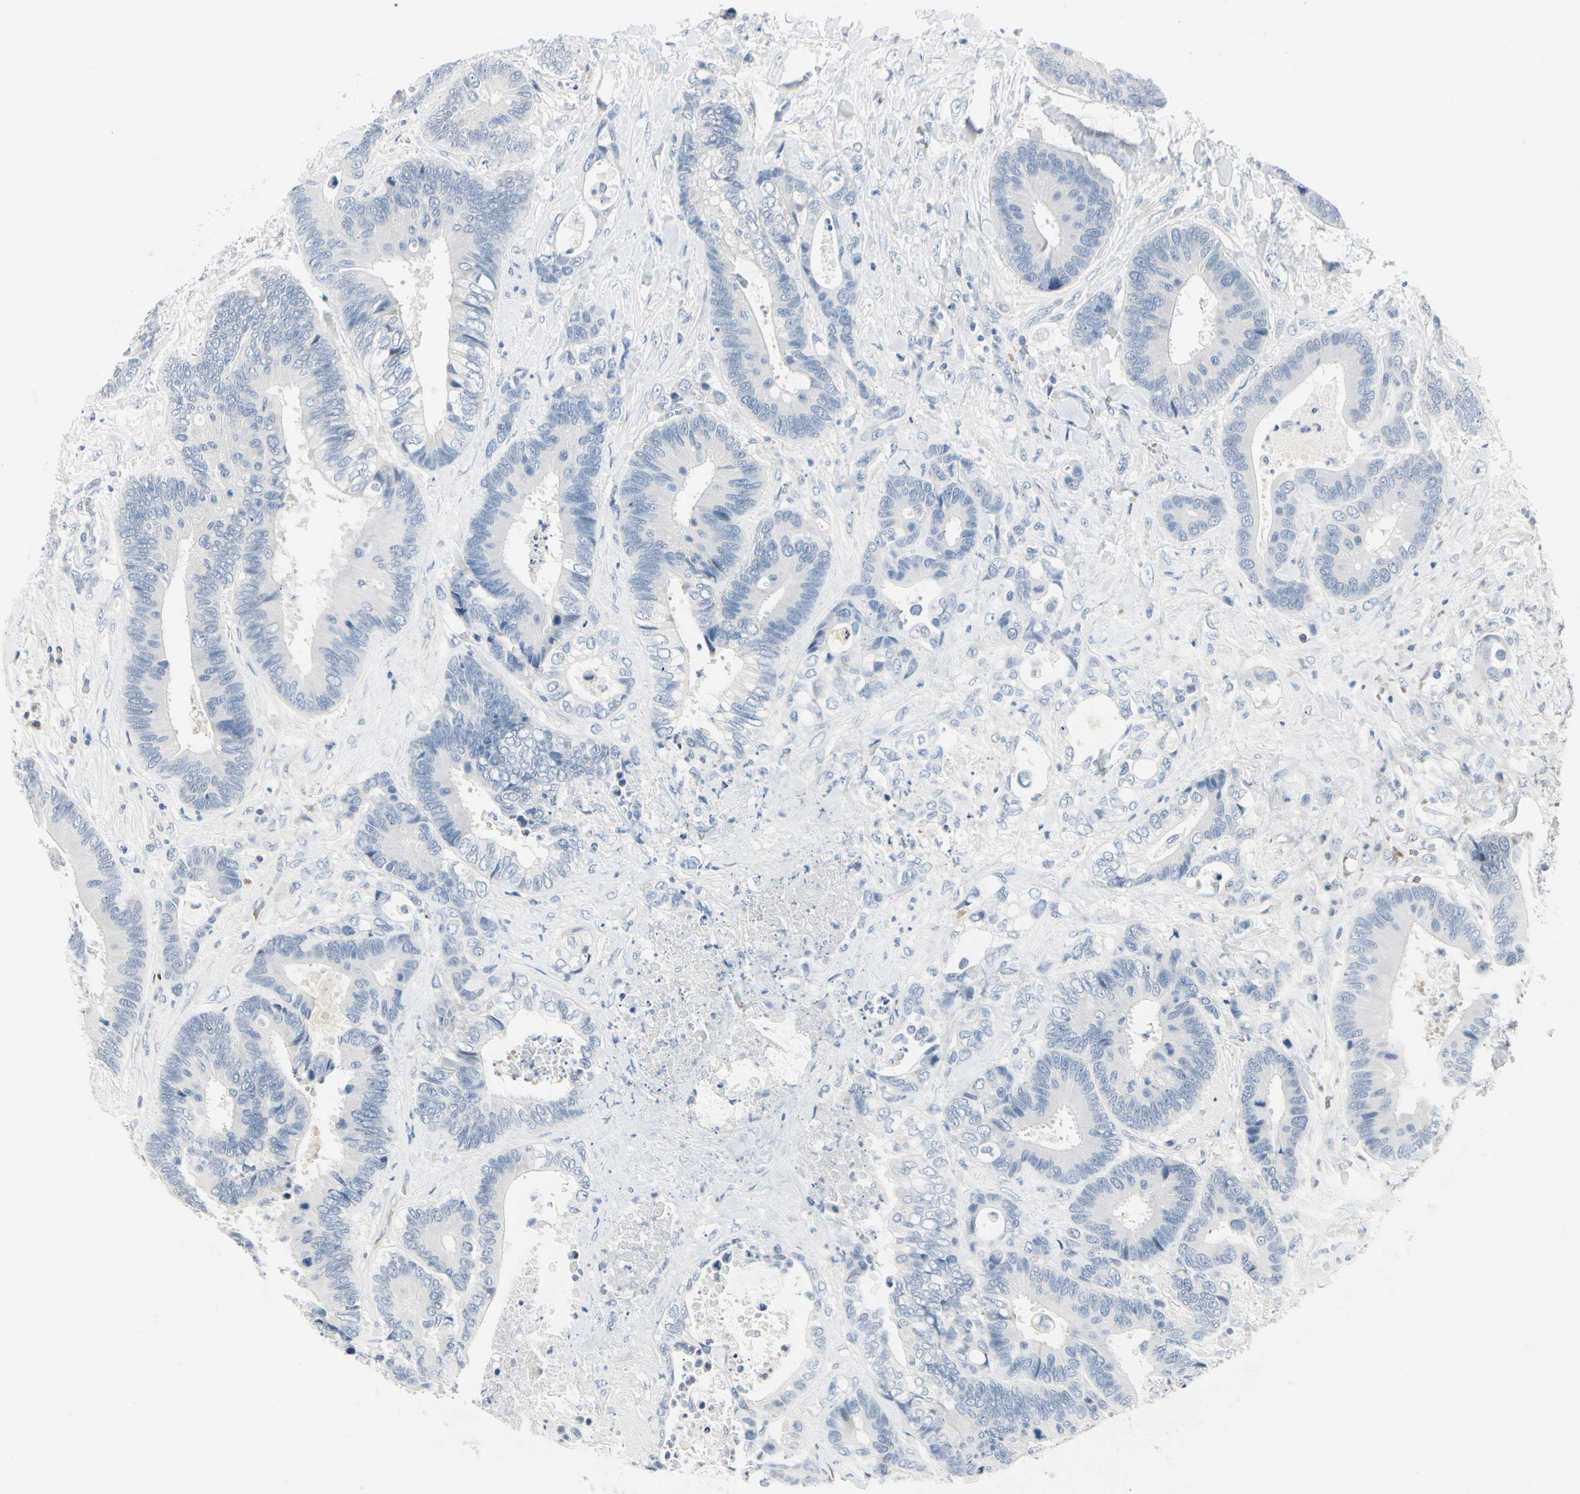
{"staining": {"intensity": "negative", "quantity": "none", "location": "none"}, "tissue": "colorectal cancer", "cell_type": "Tumor cells", "image_type": "cancer", "snomed": [{"axis": "morphology", "description": "Adenocarcinoma, NOS"}, {"axis": "topography", "description": "Rectum"}], "caption": "This is an immunohistochemistry (IHC) photomicrograph of colorectal adenocarcinoma. There is no expression in tumor cells.", "gene": "CA1", "patient": {"sex": "male", "age": 55}}